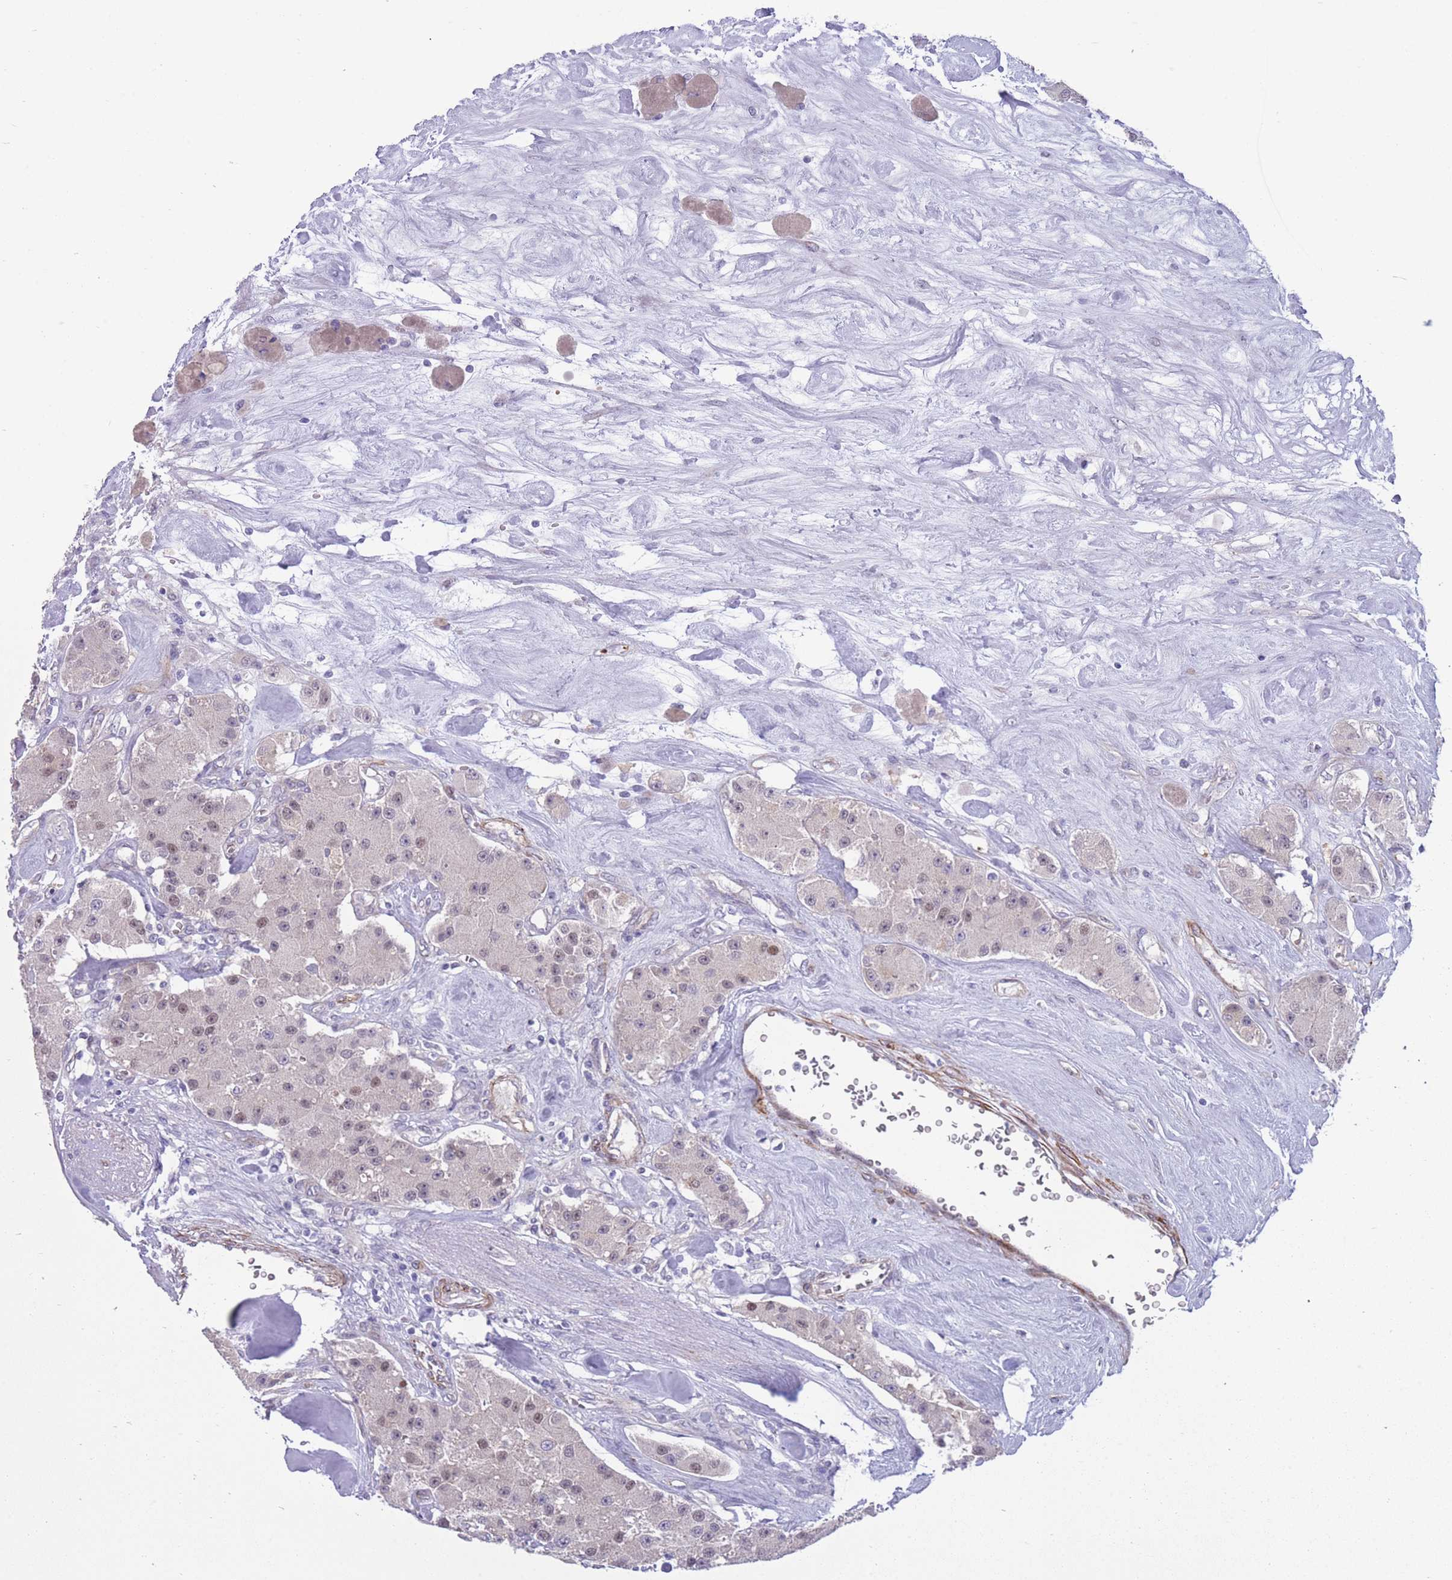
{"staining": {"intensity": "weak", "quantity": "25%-75%", "location": "nuclear"}, "tissue": "carcinoid", "cell_type": "Tumor cells", "image_type": "cancer", "snomed": [{"axis": "morphology", "description": "Carcinoid, malignant, NOS"}, {"axis": "topography", "description": "Pancreas"}], "caption": "IHC micrograph of neoplastic tissue: carcinoid stained using immunohistochemistry demonstrates low levels of weak protein expression localized specifically in the nuclear of tumor cells, appearing as a nuclear brown color.", "gene": "RGS11", "patient": {"sex": "male", "age": 41}}